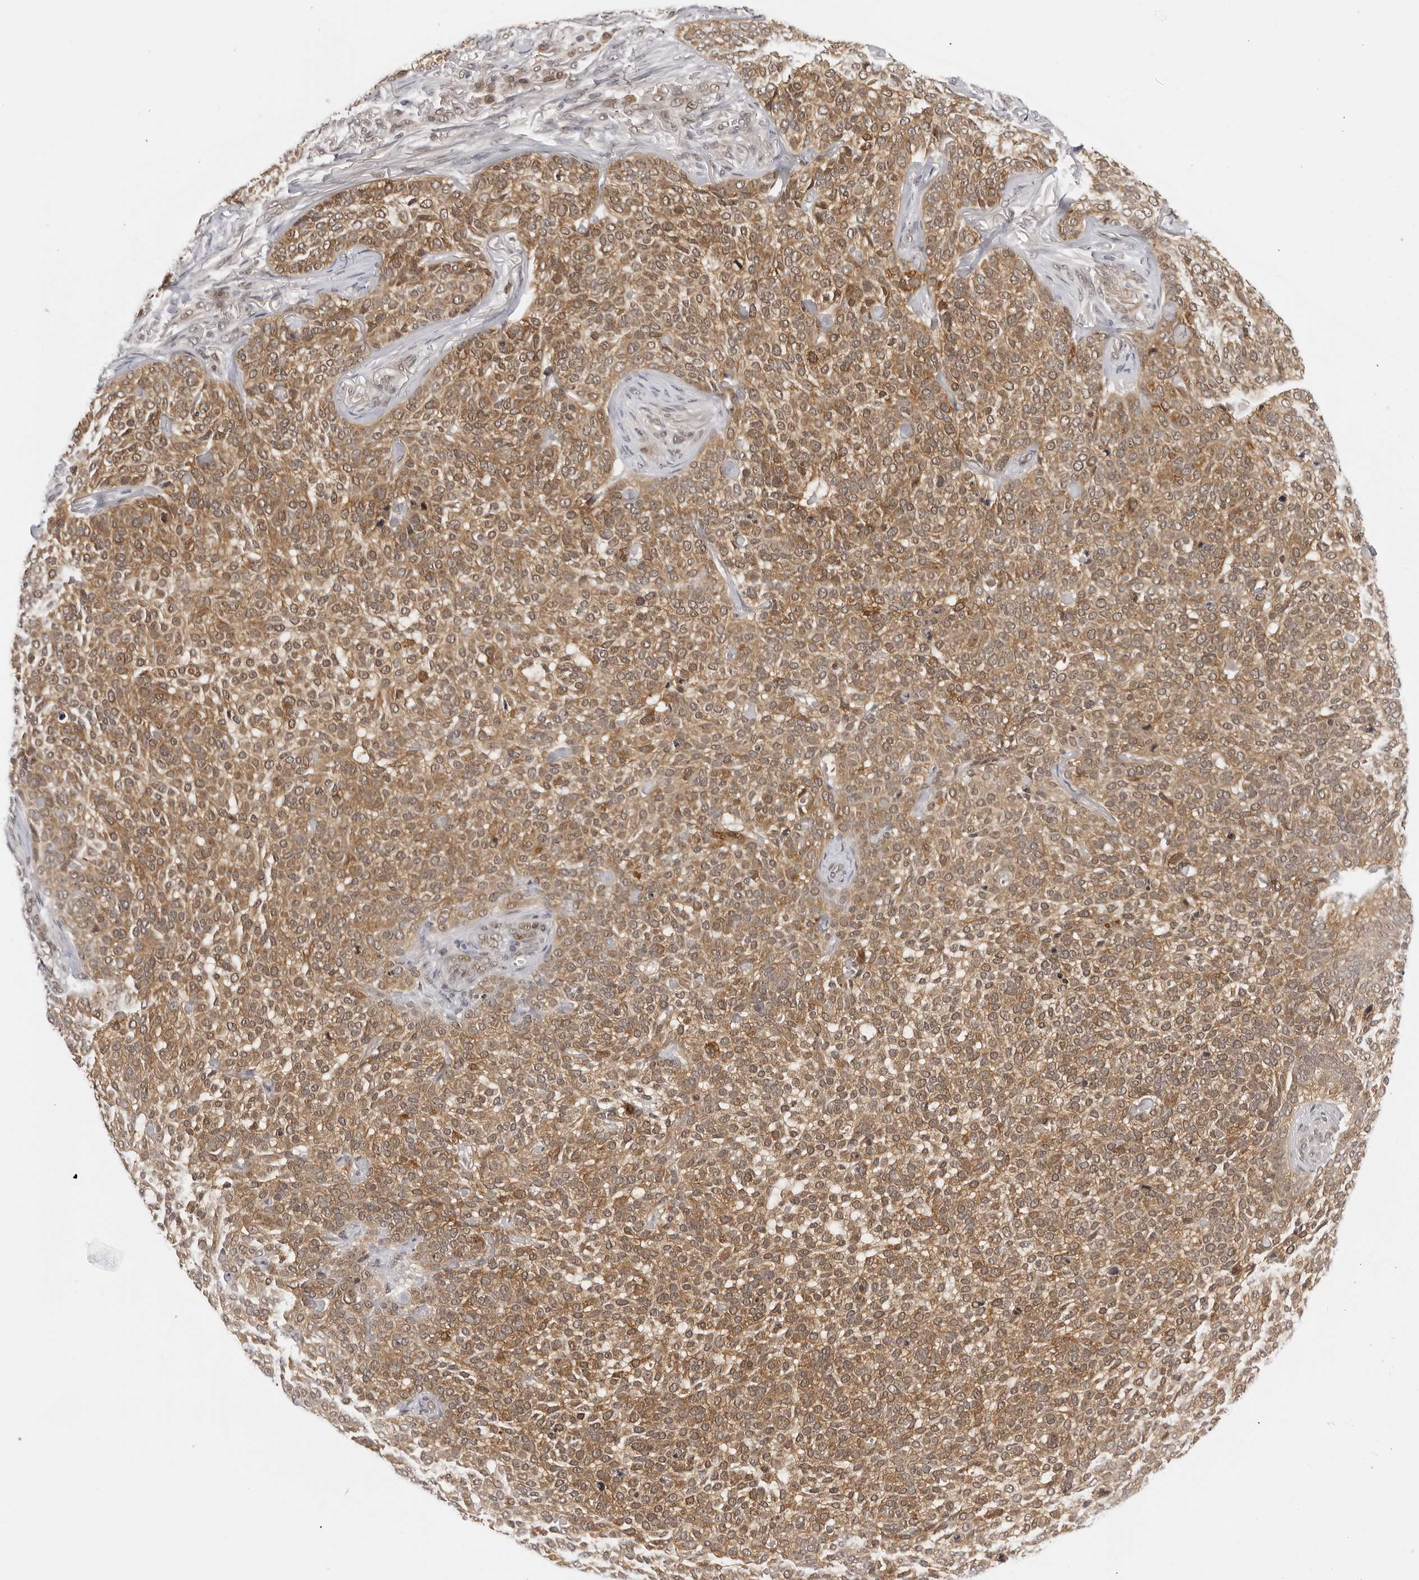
{"staining": {"intensity": "moderate", "quantity": ">75%", "location": "cytoplasmic/membranous,nuclear"}, "tissue": "skin cancer", "cell_type": "Tumor cells", "image_type": "cancer", "snomed": [{"axis": "morphology", "description": "Basal cell carcinoma"}, {"axis": "topography", "description": "Skin"}], "caption": "There is medium levels of moderate cytoplasmic/membranous and nuclear positivity in tumor cells of skin cancer (basal cell carcinoma), as demonstrated by immunohistochemical staining (brown color).", "gene": "WDR77", "patient": {"sex": "female", "age": 64}}